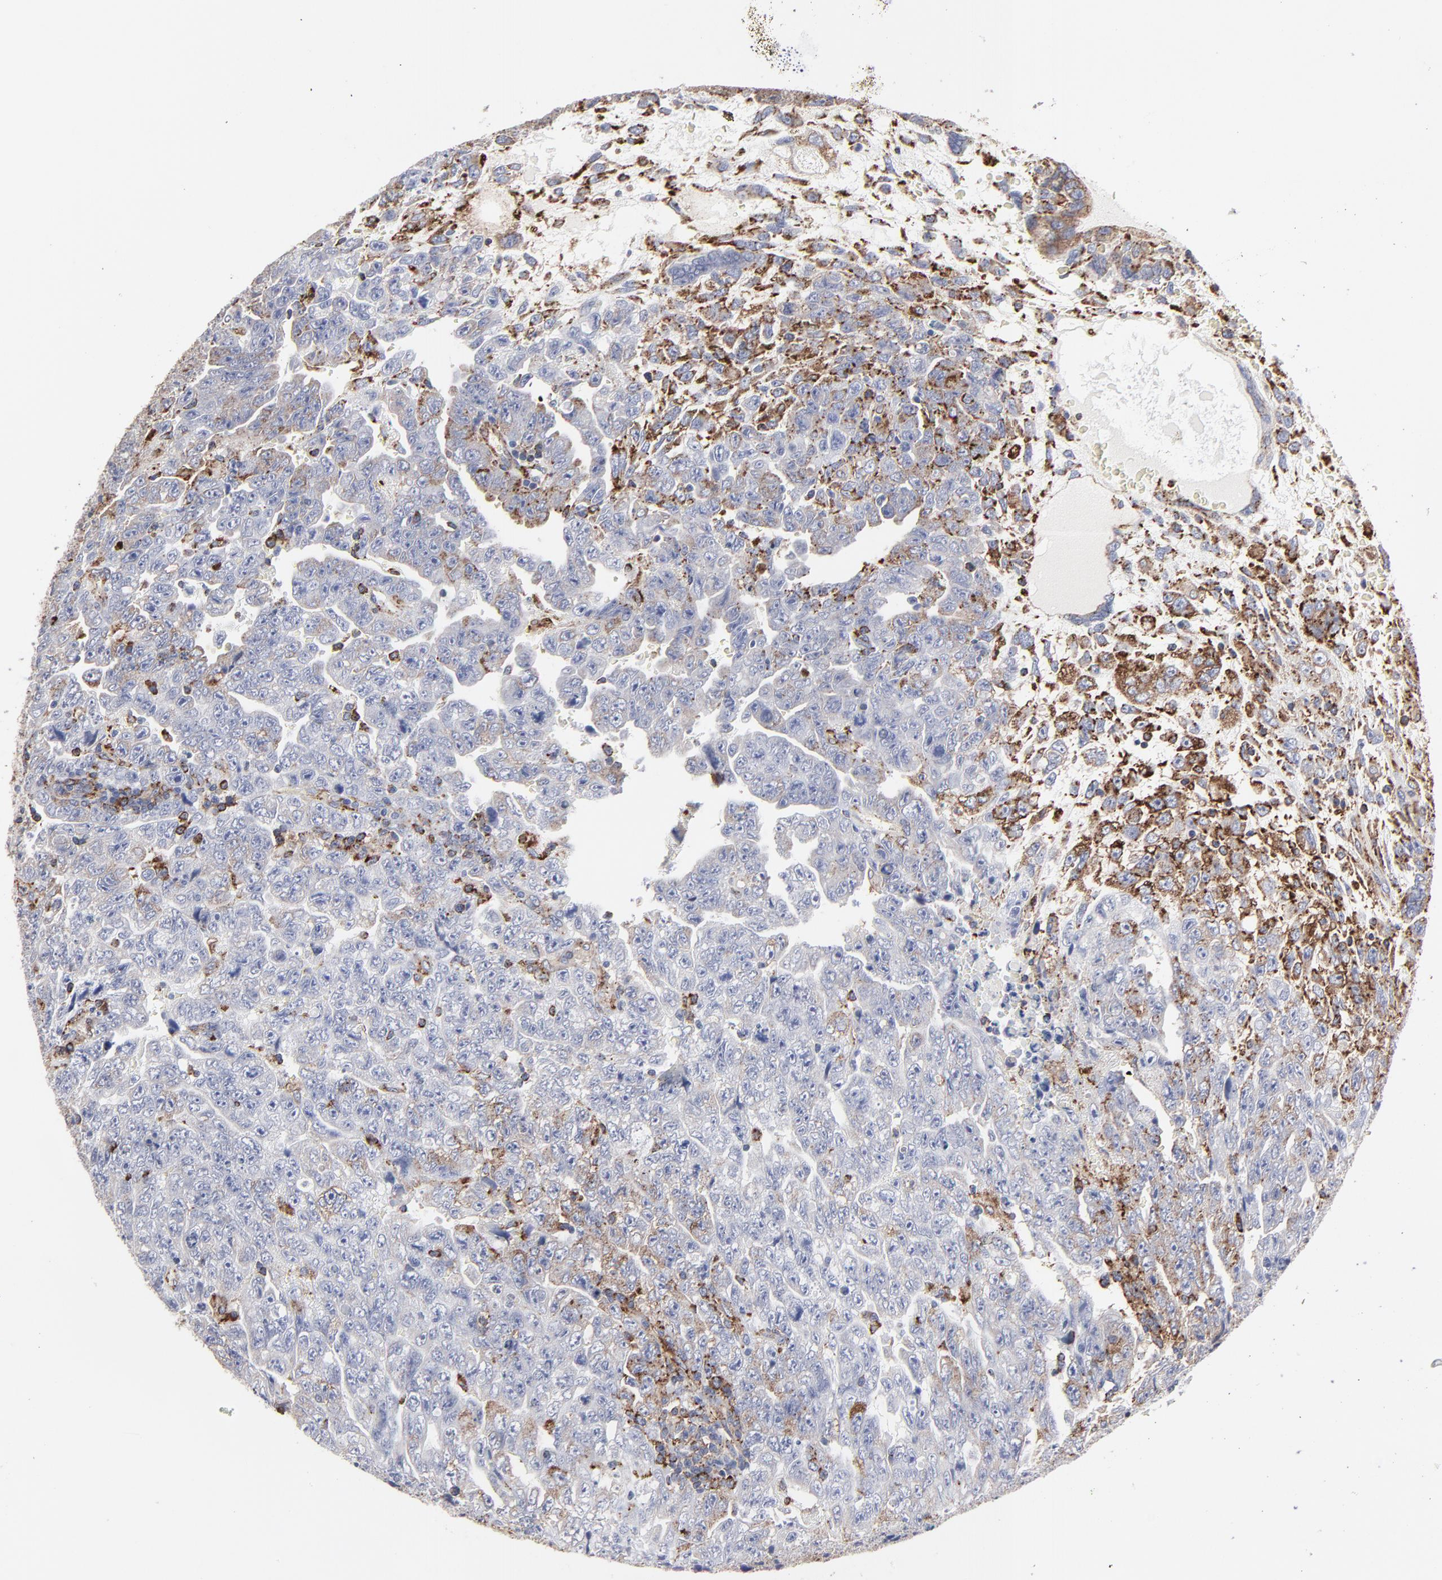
{"staining": {"intensity": "moderate", "quantity": "<25%", "location": "cytoplasmic/membranous"}, "tissue": "testis cancer", "cell_type": "Tumor cells", "image_type": "cancer", "snomed": [{"axis": "morphology", "description": "Carcinoma, Embryonal, NOS"}, {"axis": "topography", "description": "Testis"}], "caption": "This is a micrograph of IHC staining of testis cancer, which shows moderate expression in the cytoplasmic/membranous of tumor cells.", "gene": "TRIM22", "patient": {"sex": "male", "age": 28}}